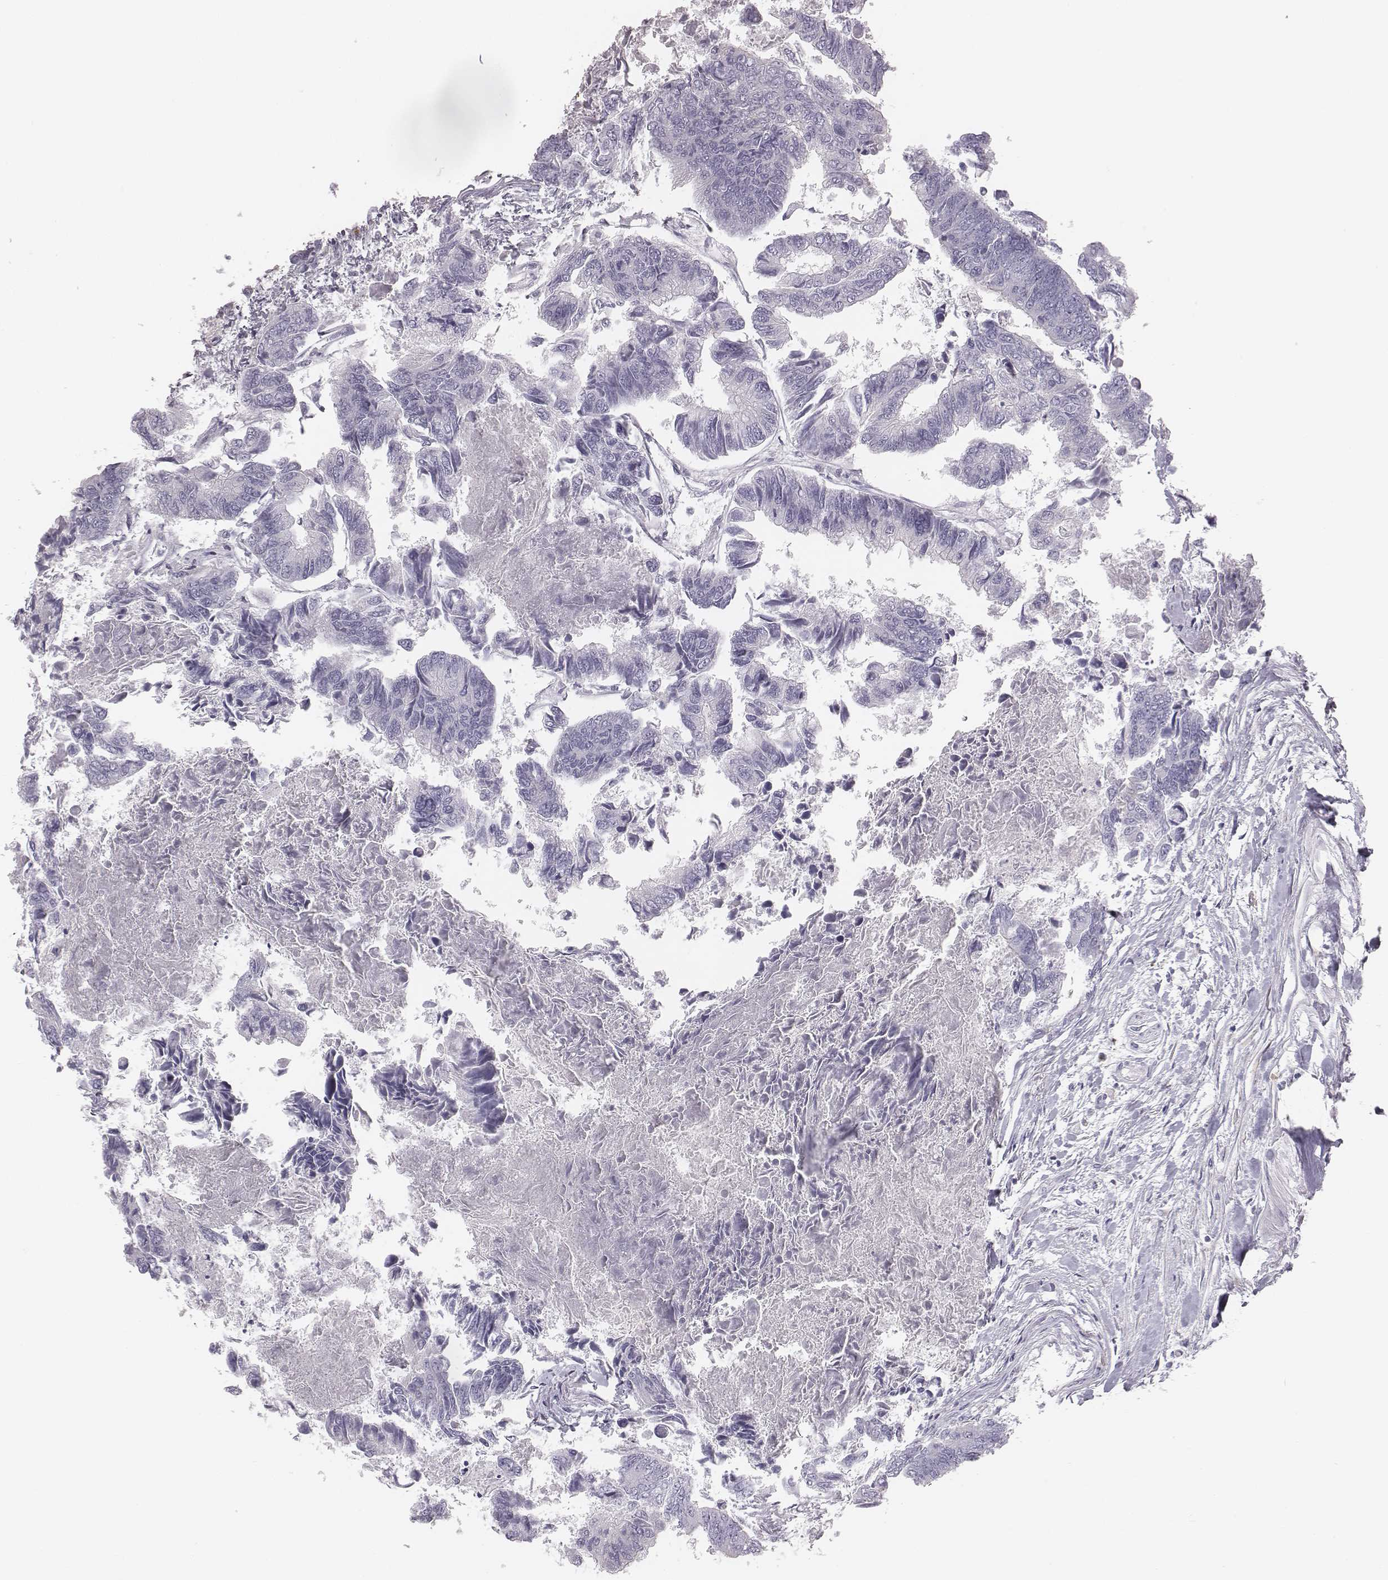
{"staining": {"intensity": "negative", "quantity": "none", "location": "none"}, "tissue": "colorectal cancer", "cell_type": "Tumor cells", "image_type": "cancer", "snomed": [{"axis": "morphology", "description": "Adenocarcinoma, NOS"}, {"axis": "topography", "description": "Colon"}], "caption": "Tumor cells show no significant protein staining in adenocarcinoma (colorectal).", "gene": "C6orf58", "patient": {"sex": "female", "age": 65}}